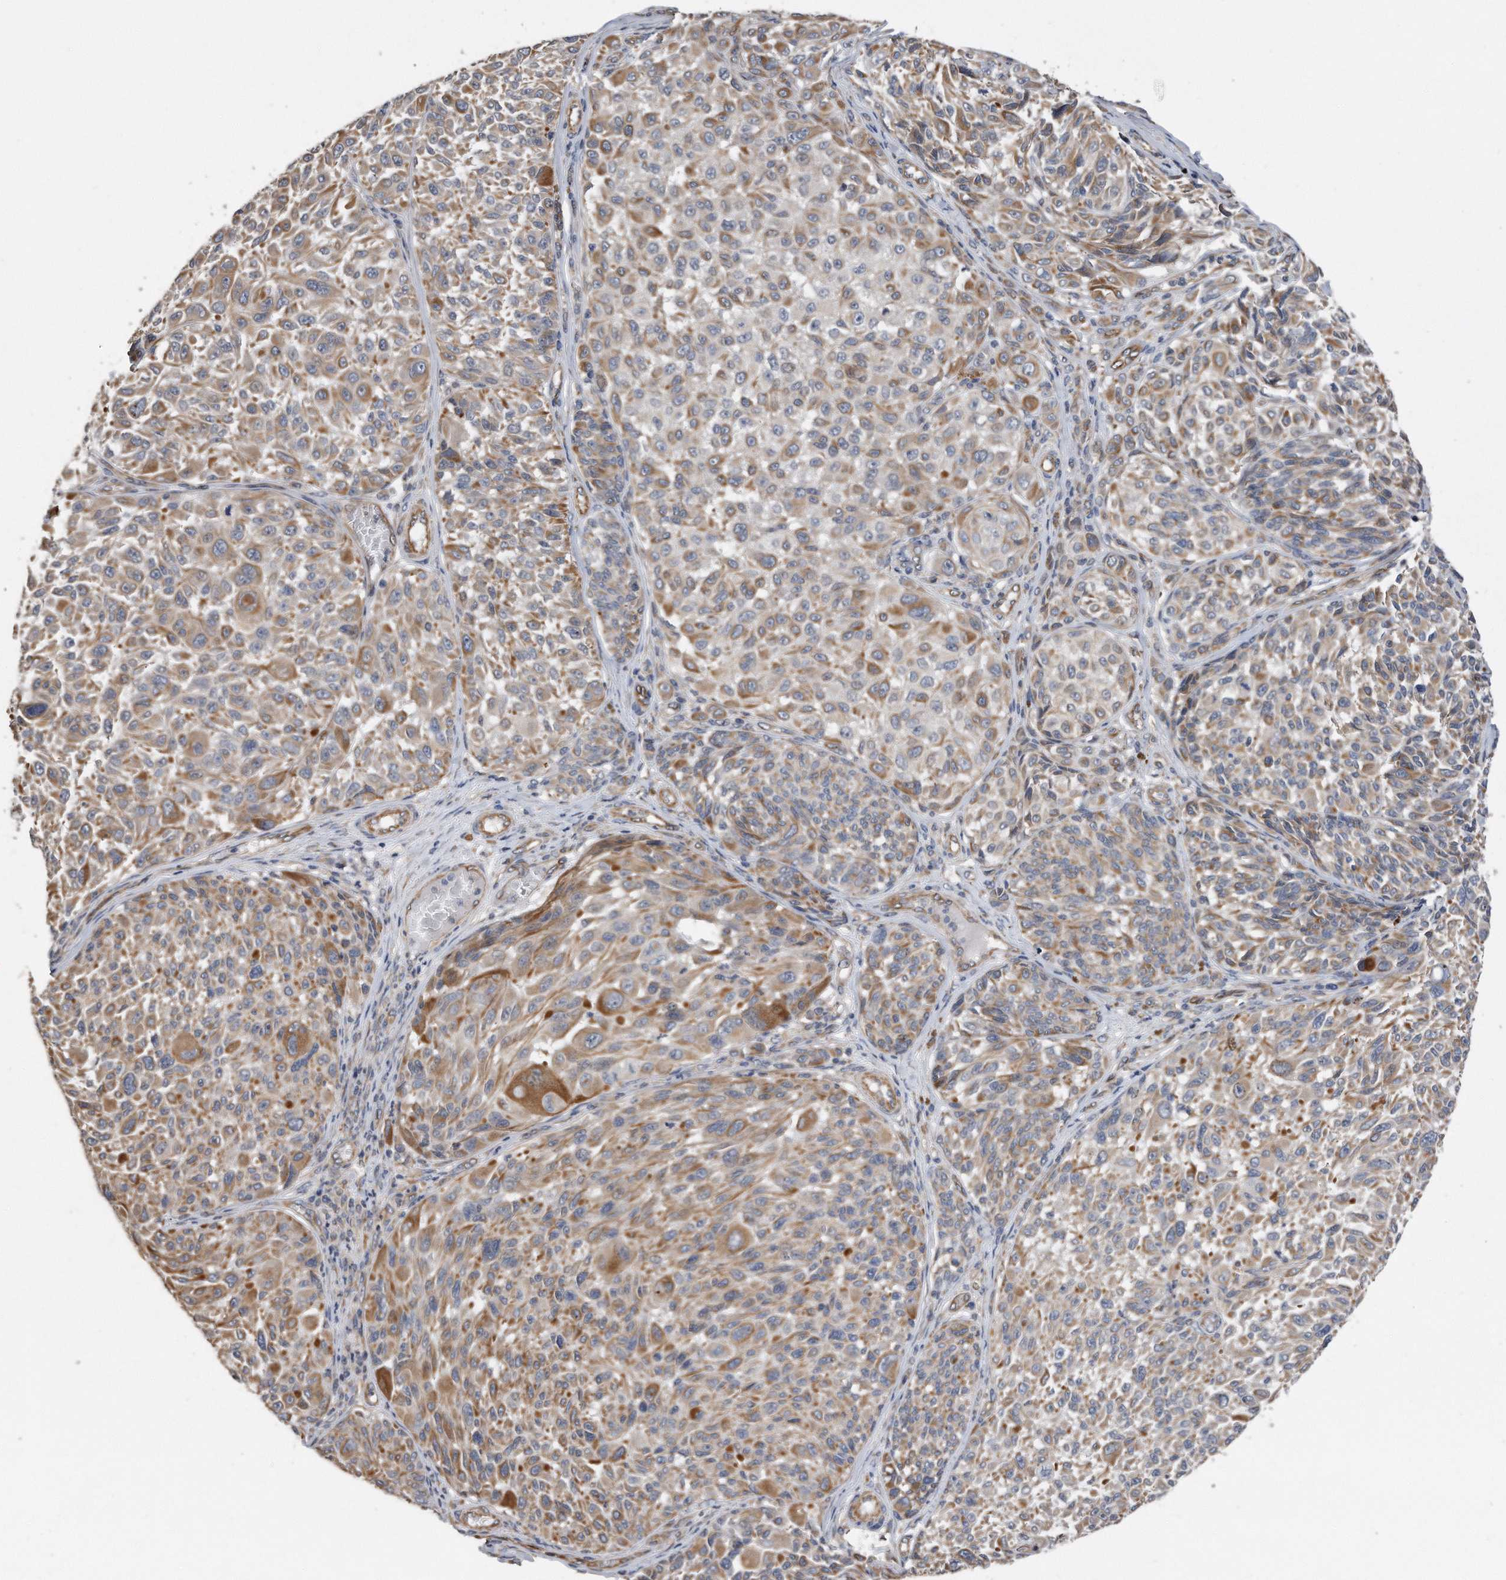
{"staining": {"intensity": "moderate", "quantity": "25%-75%", "location": "cytoplasmic/membranous"}, "tissue": "melanoma", "cell_type": "Tumor cells", "image_type": "cancer", "snomed": [{"axis": "morphology", "description": "Malignant melanoma, NOS"}, {"axis": "topography", "description": "Skin"}], "caption": "Immunohistochemical staining of human malignant melanoma shows moderate cytoplasmic/membranous protein positivity in about 25%-75% of tumor cells. Using DAB (3,3'-diaminobenzidine) (brown) and hematoxylin (blue) stains, captured at high magnification using brightfield microscopy.", "gene": "GPC1", "patient": {"sex": "male", "age": 83}}